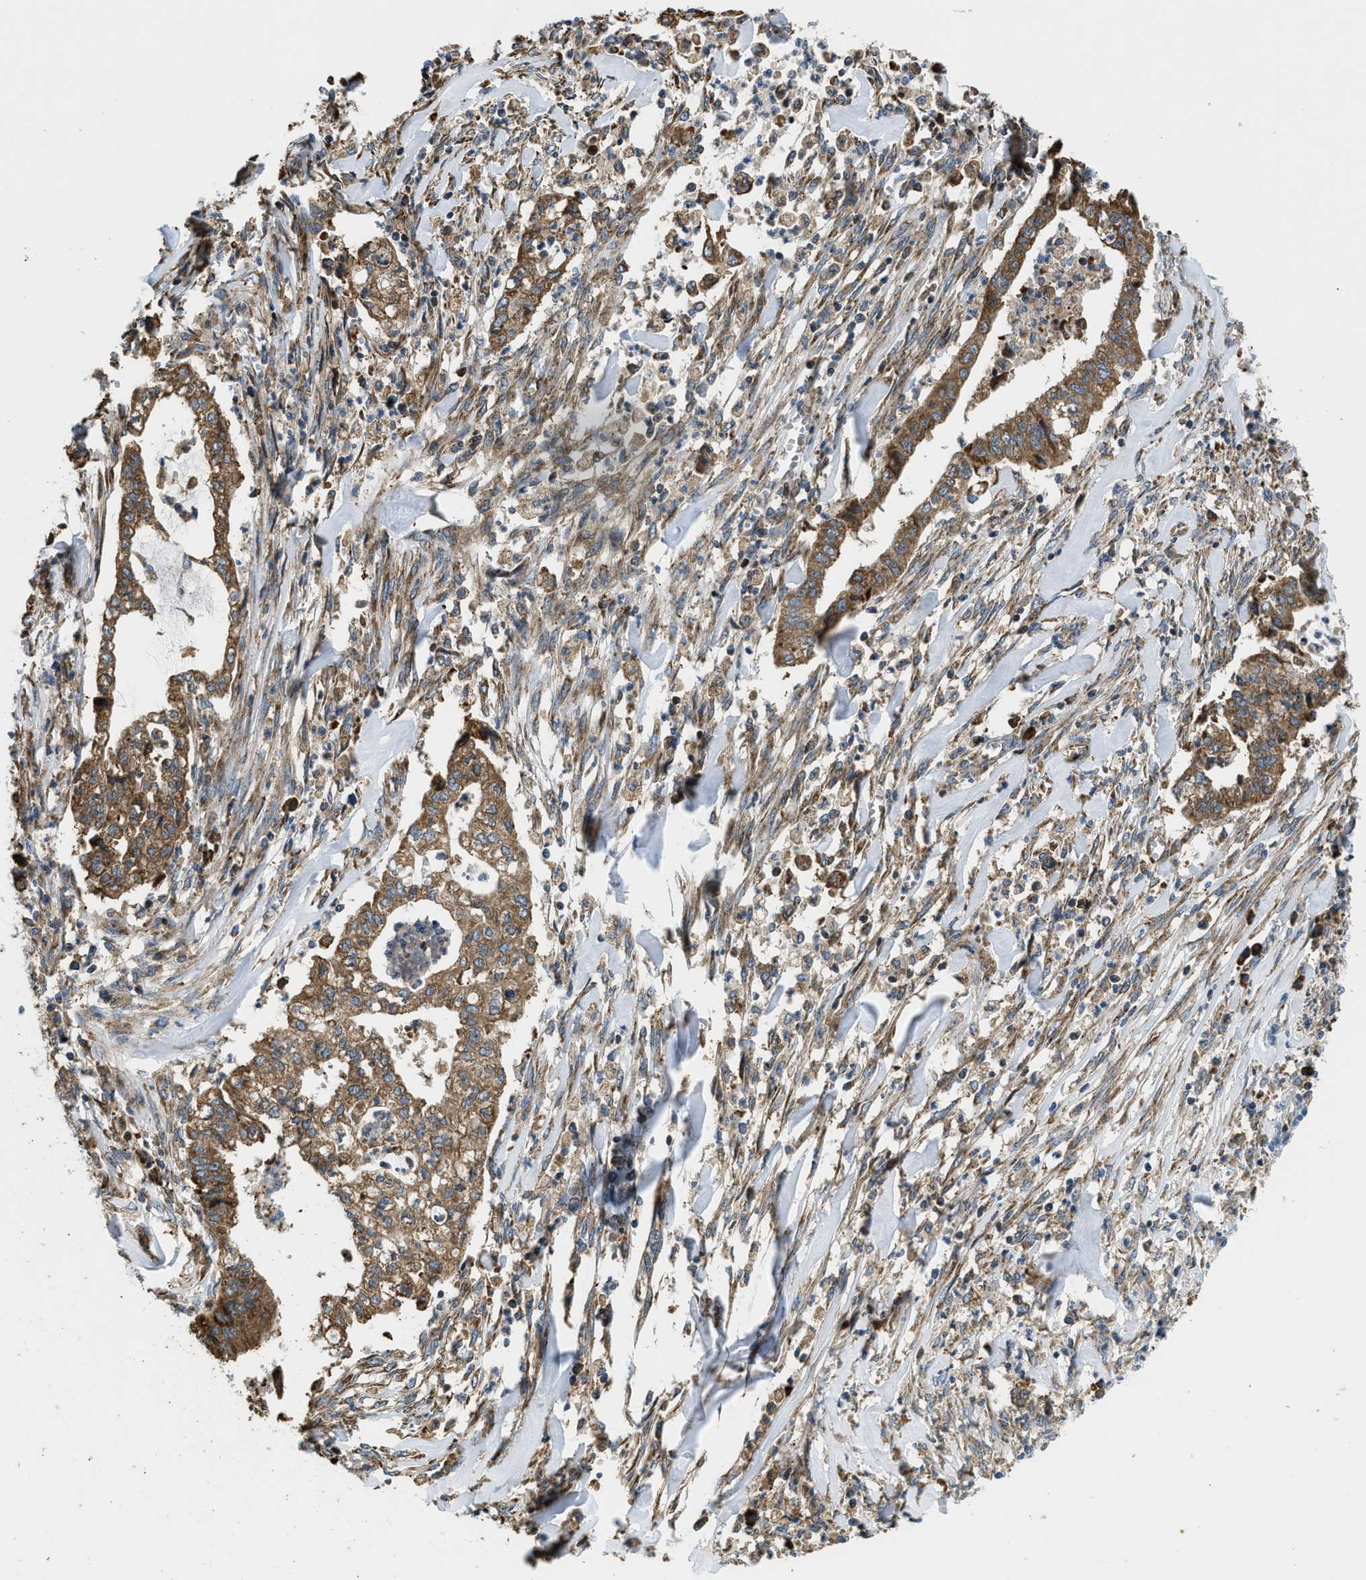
{"staining": {"intensity": "moderate", "quantity": ">75%", "location": "cytoplasmic/membranous"}, "tissue": "cervical cancer", "cell_type": "Tumor cells", "image_type": "cancer", "snomed": [{"axis": "morphology", "description": "Adenocarcinoma, NOS"}, {"axis": "topography", "description": "Cervix"}], "caption": "Immunohistochemical staining of human cervical cancer exhibits moderate cytoplasmic/membranous protein positivity in approximately >75% of tumor cells. The protein is shown in brown color, while the nuclei are stained blue.", "gene": "CSPG4", "patient": {"sex": "female", "age": 44}}